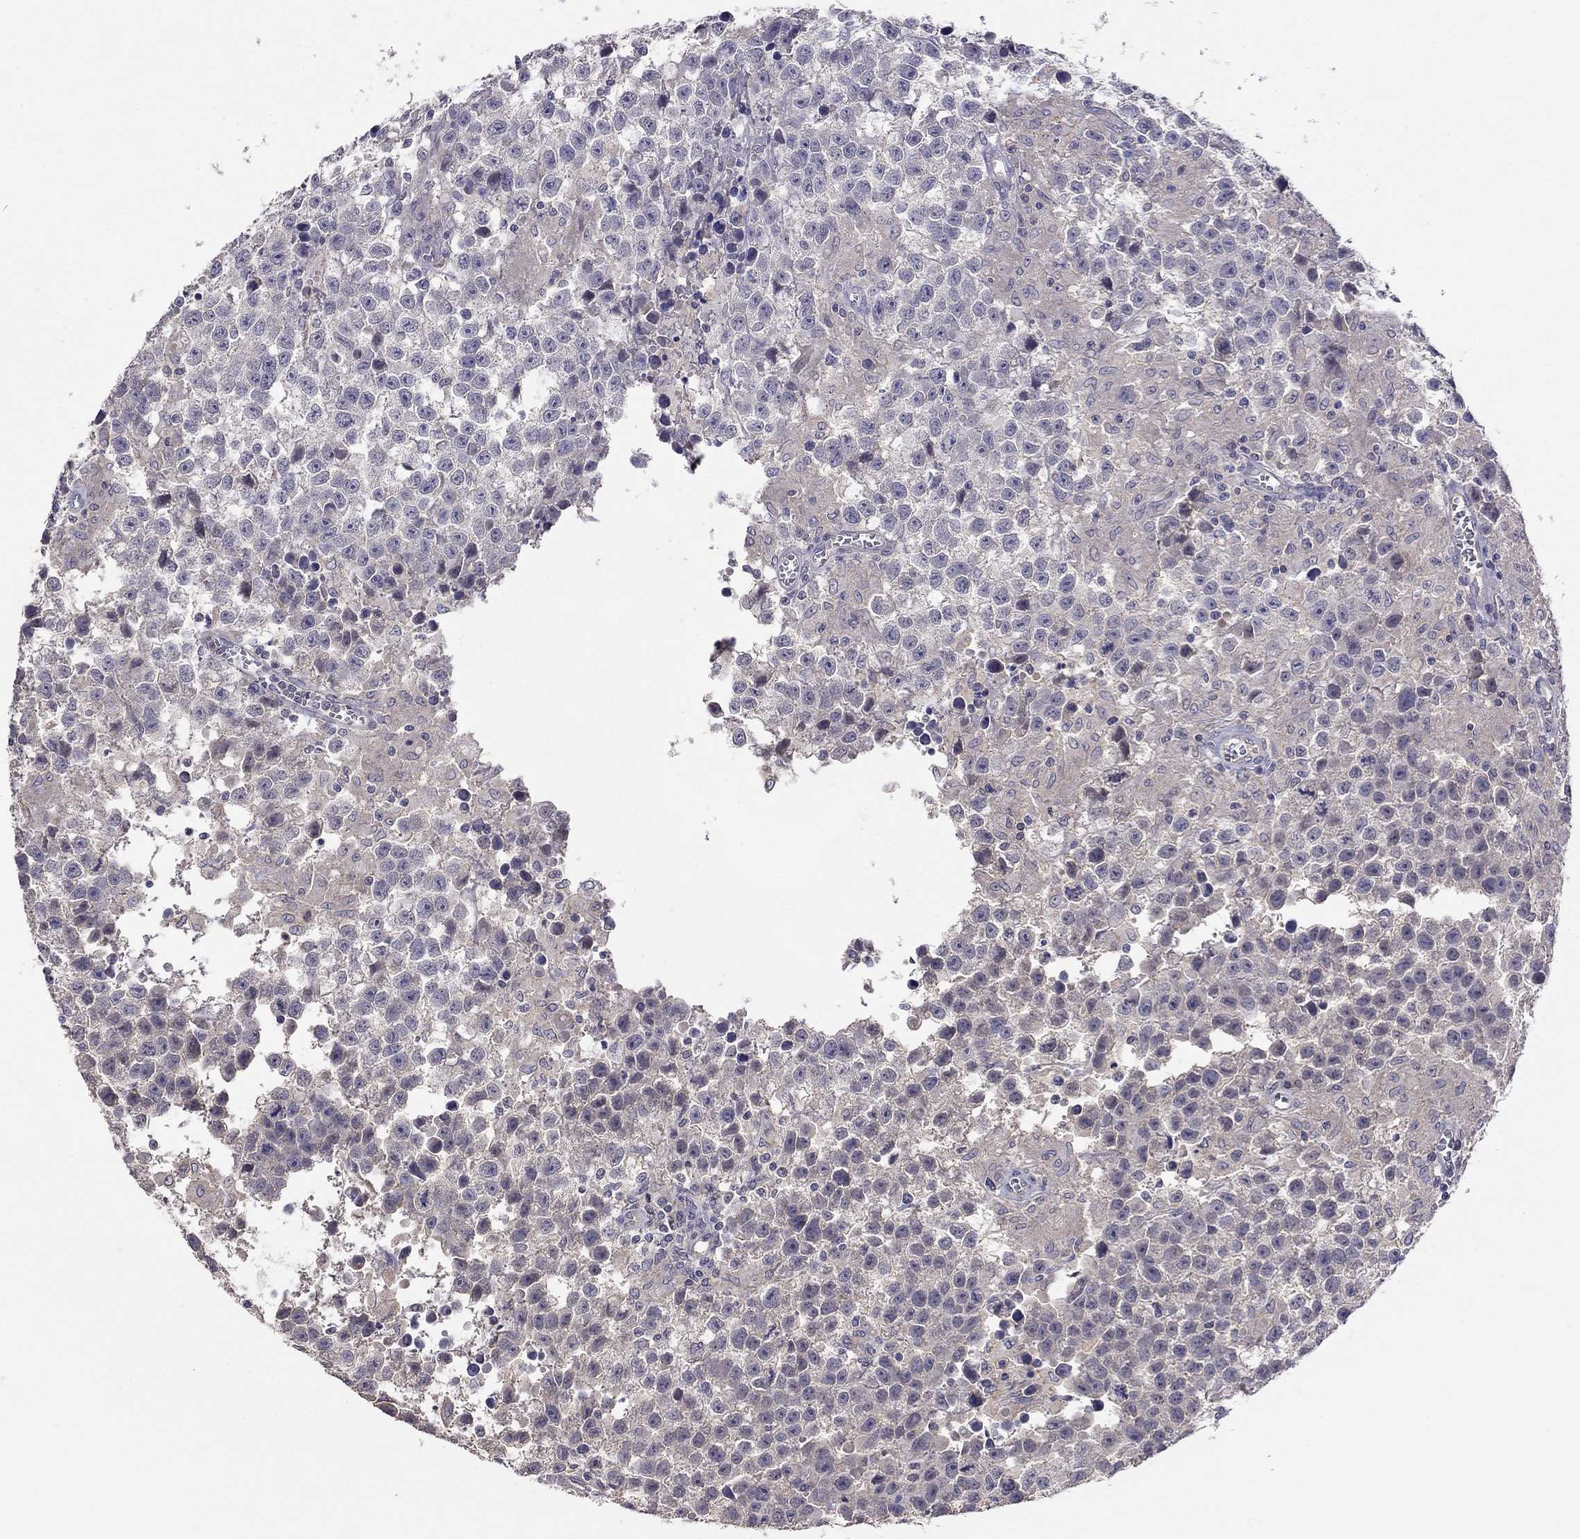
{"staining": {"intensity": "negative", "quantity": "none", "location": "none"}, "tissue": "testis cancer", "cell_type": "Tumor cells", "image_type": "cancer", "snomed": [{"axis": "morphology", "description": "Seminoma, NOS"}, {"axis": "topography", "description": "Testis"}], "caption": "There is no significant staining in tumor cells of testis cancer (seminoma).", "gene": "RTP5", "patient": {"sex": "male", "age": 43}}